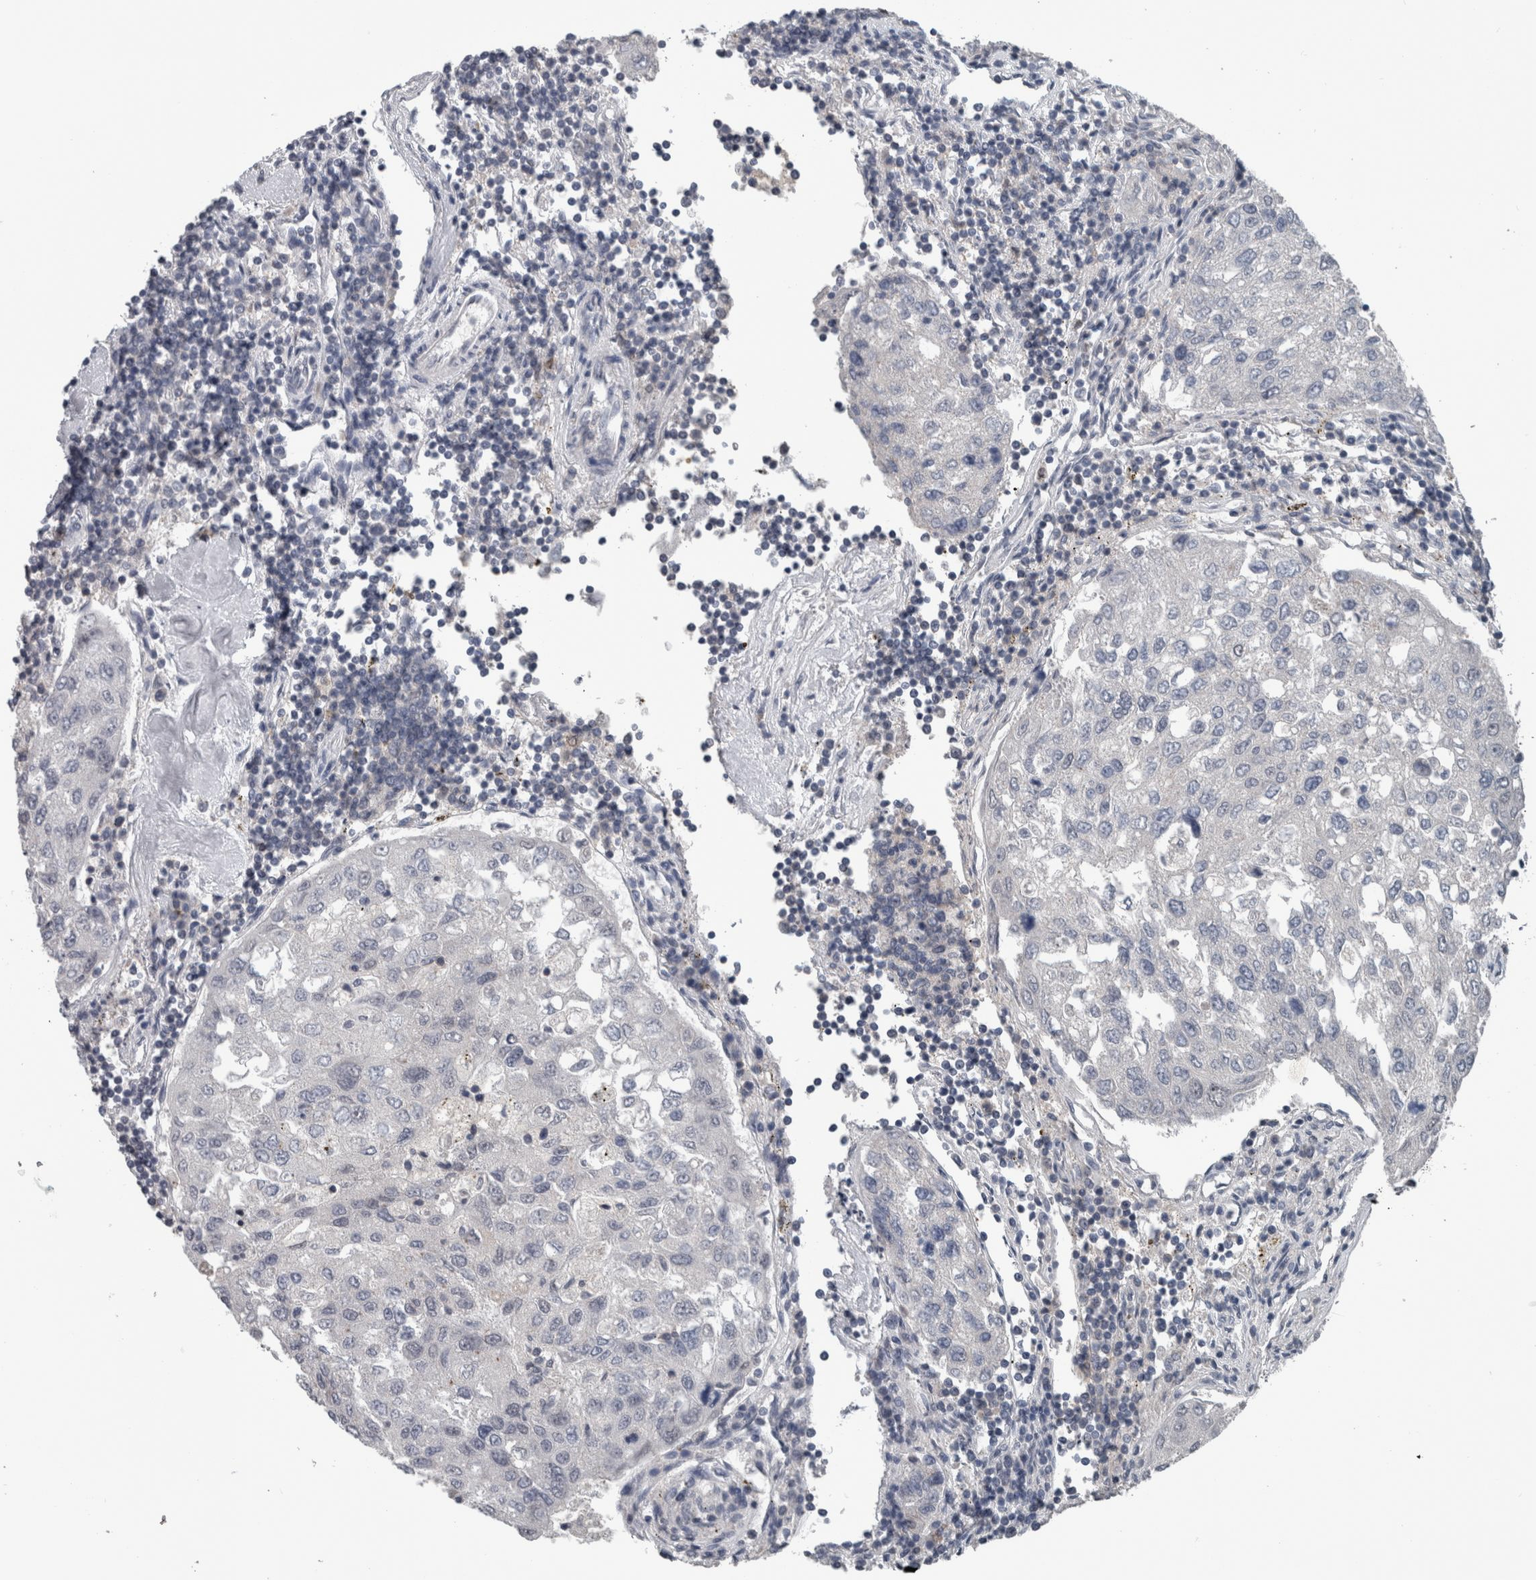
{"staining": {"intensity": "negative", "quantity": "none", "location": "none"}, "tissue": "urothelial cancer", "cell_type": "Tumor cells", "image_type": "cancer", "snomed": [{"axis": "morphology", "description": "Urothelial carcinoma, High grade"}, {"axis": "topography", "description": "Lymph node"}, {"axis": "topography", "description": "Urinary bladder"}], "caption": "The photomicrograph shows no staining of tumor cells in urothelial cancer.", "gene": "MAFF", "patient": {"sex": "male", "age": 51}}